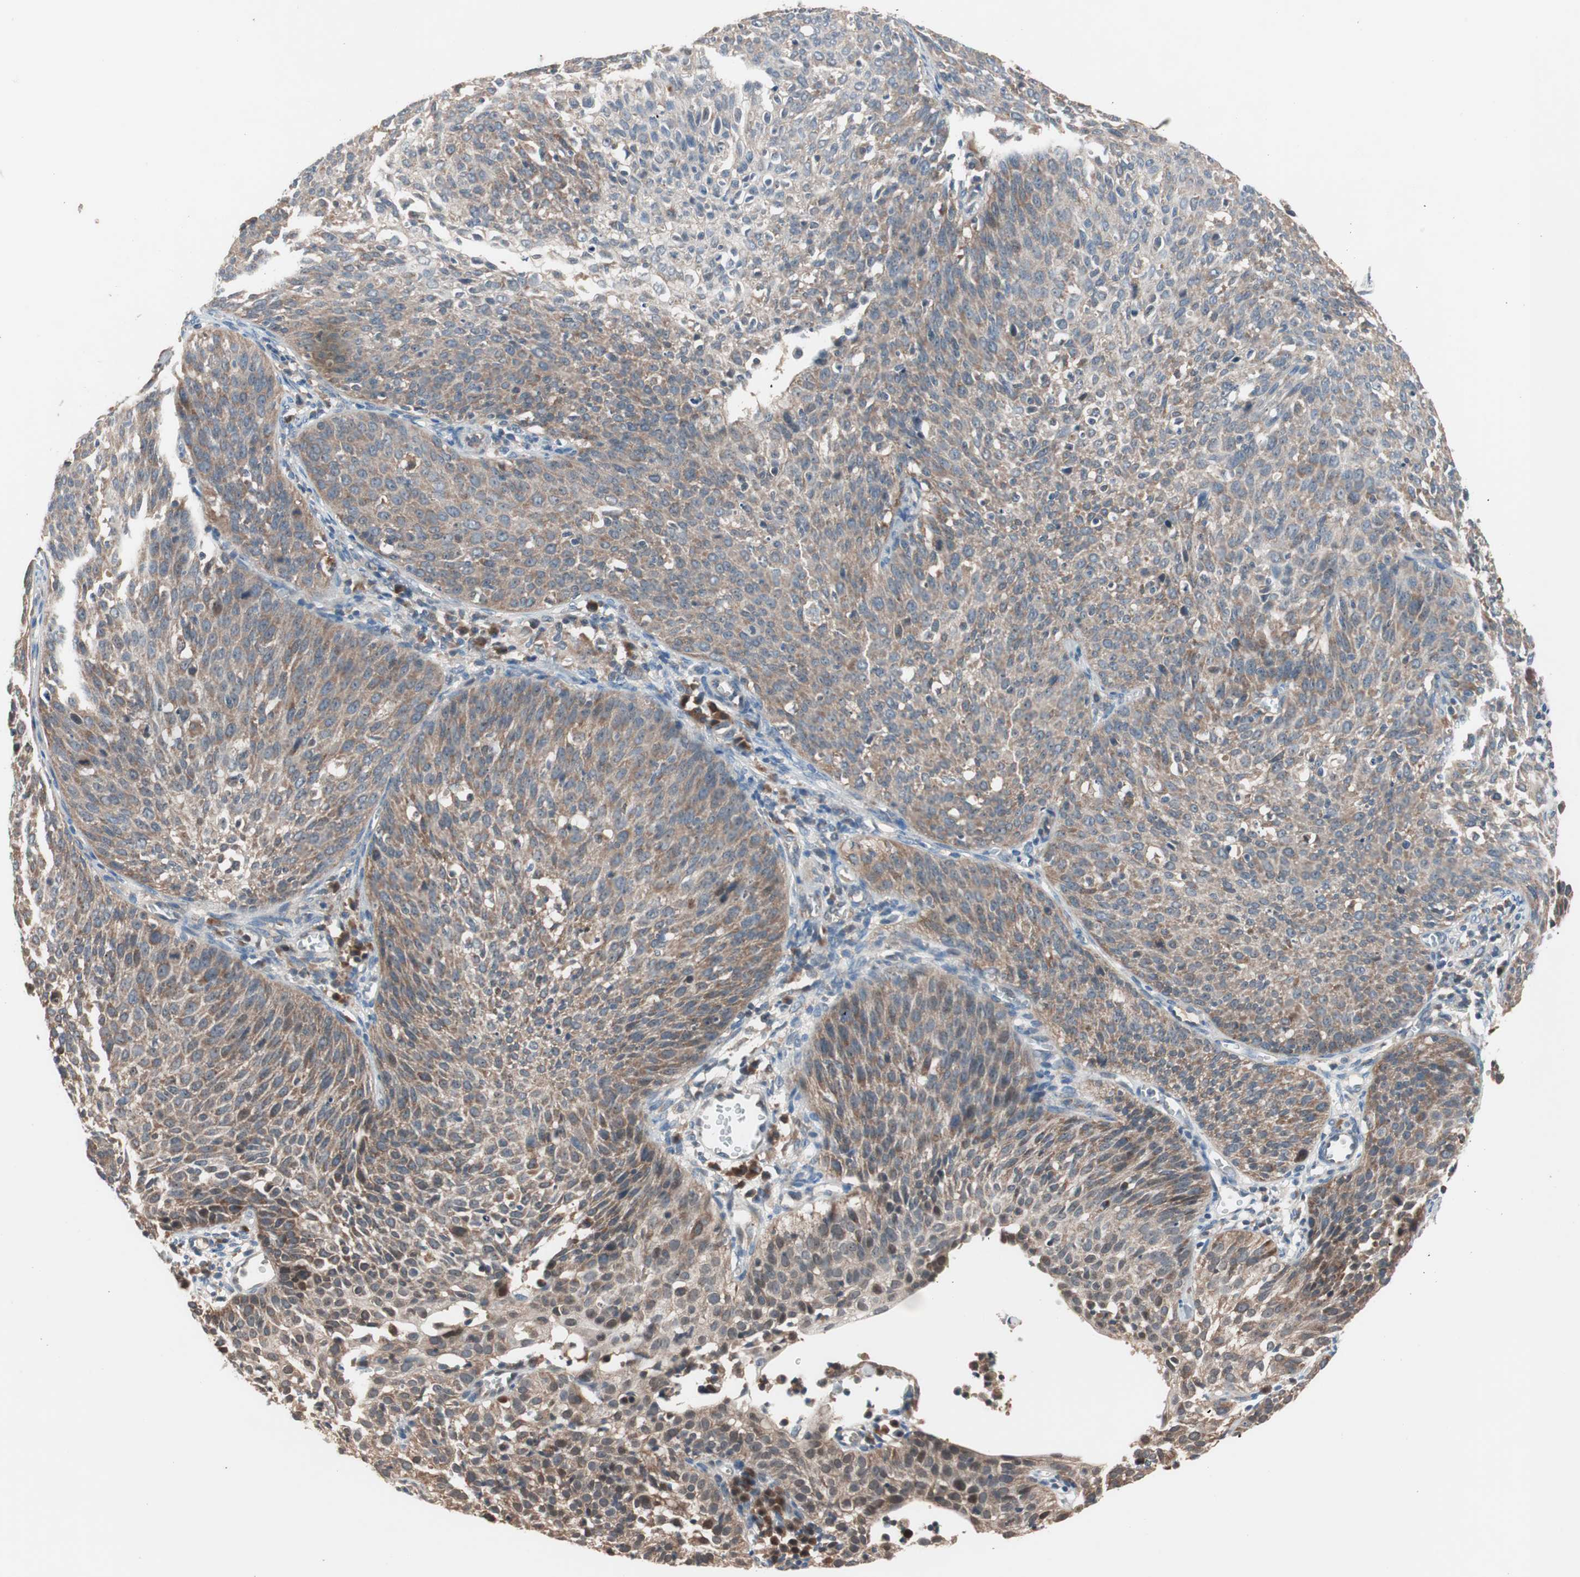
{"staining": {"intensity": "moderate", "quantity": ">75%", "location": "cytoplasmic/membranous,nuclear"}, "tissue": "cervical cancer", "cell_type": "Tumor cells", "image_type": "cancer", "snomed": [{"axis": "morphology", "description": "Squamous cell carcinoma, NOS"}, {"axis": "topography", "description": "Cervix"}], "caption": "The photomicrograph reveals immunohistochemical staining of cervical cancer. There is moderate cytoplasmic/membranous and nuclear positivity is seen in approximately >75% of tumor cells. (brown staining indicates protein expression, while blue staining denotes nuclei).", "gene": "HMBS", "patient": {"sex": "female", "age": 38}}